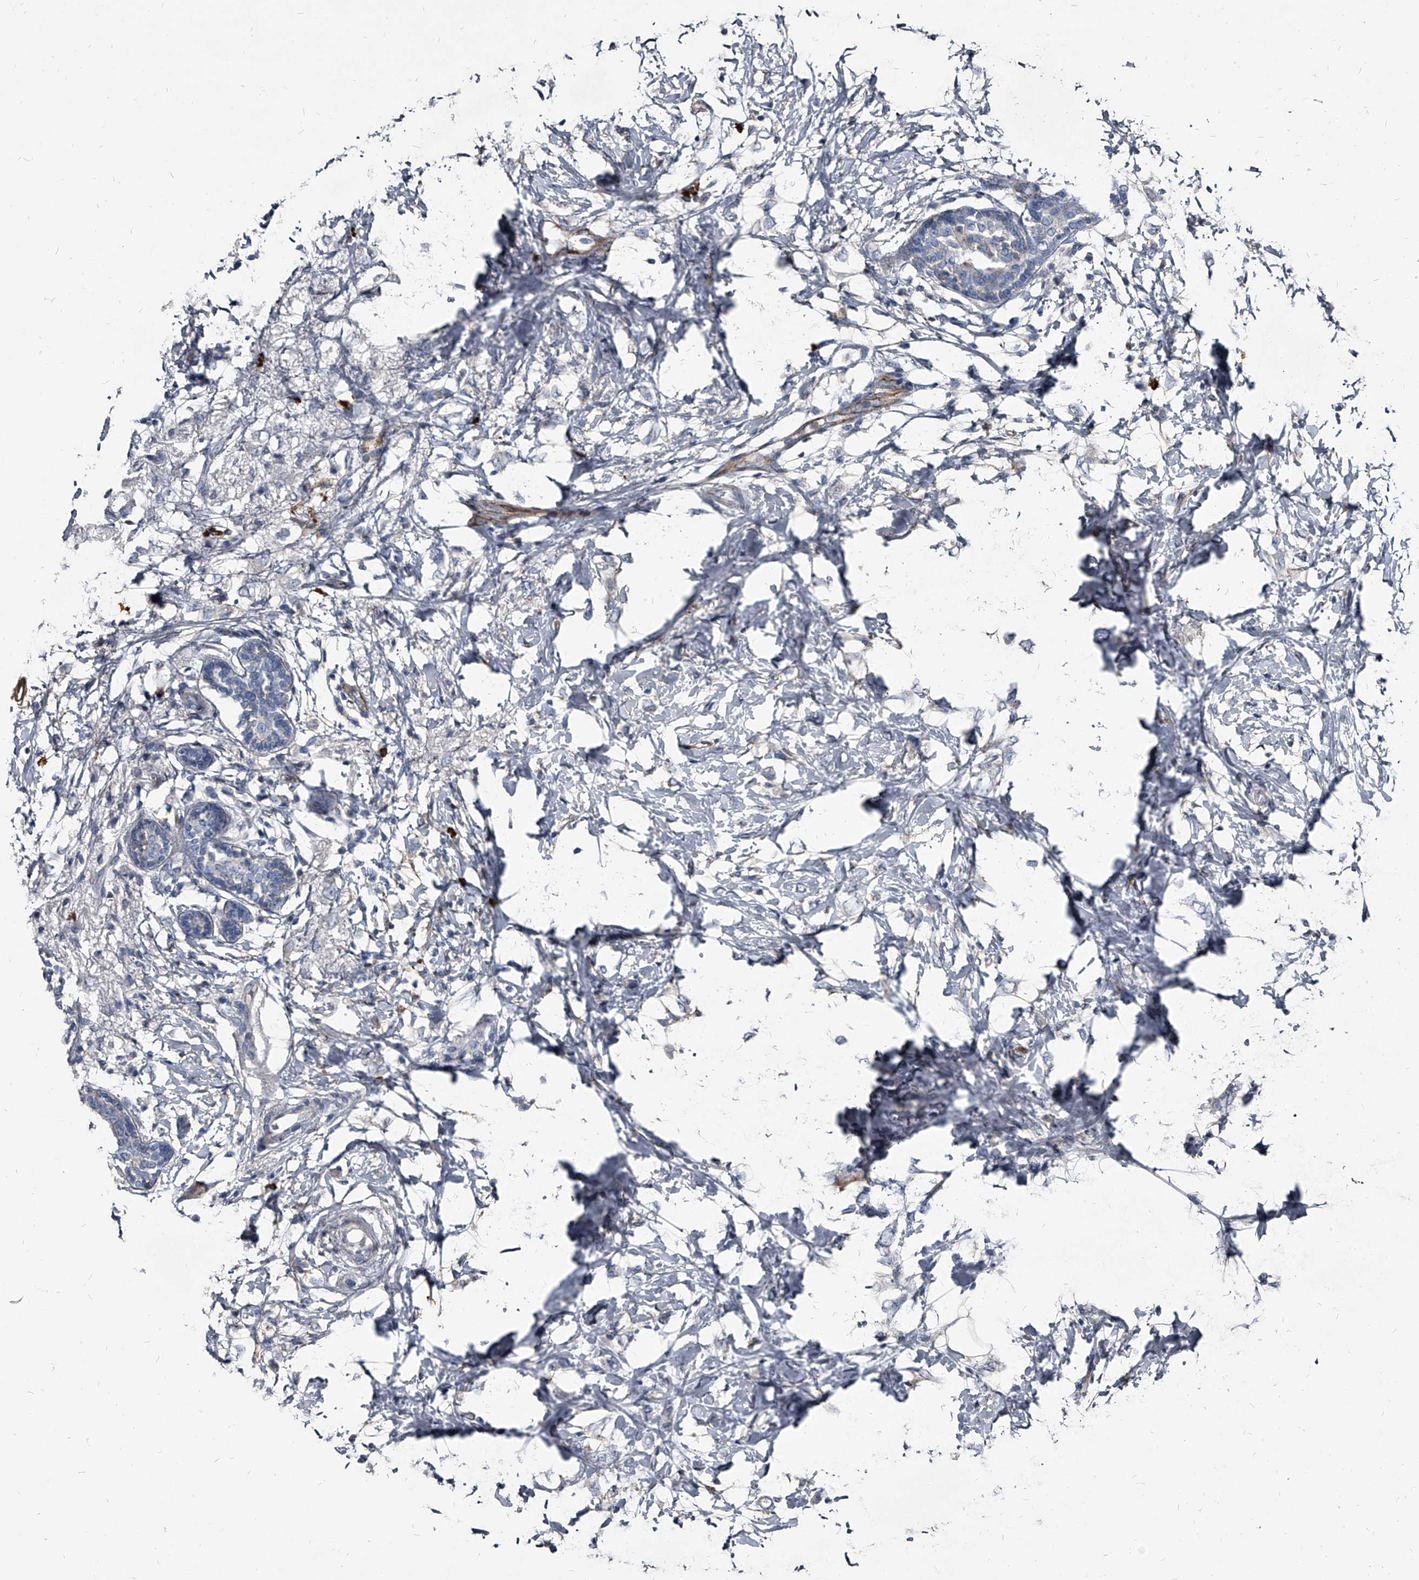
{"staining": {"intensity": "negative", "quantity": "none", "location": "none"}, "tissue": "breast cancer", "cell_type": "Tumor cells", "image_type": "cancer", "snomed": [{"axis": "morphology", "description": "Normal tissue, NOS"}, {"axis": "morphology", "description": "Lobular carcinoma"}, {"axis": "topography", "description": "Breast"}], "caption": "High power microscopy histopathology image of an immunohistochemistry (IHC) micrograph of breast cancer (lobular carcinoma), revealing no significant staining in tumor cells.", "gene": "PGLYRP3", "patient": {"sex": "female", "age": 47}}